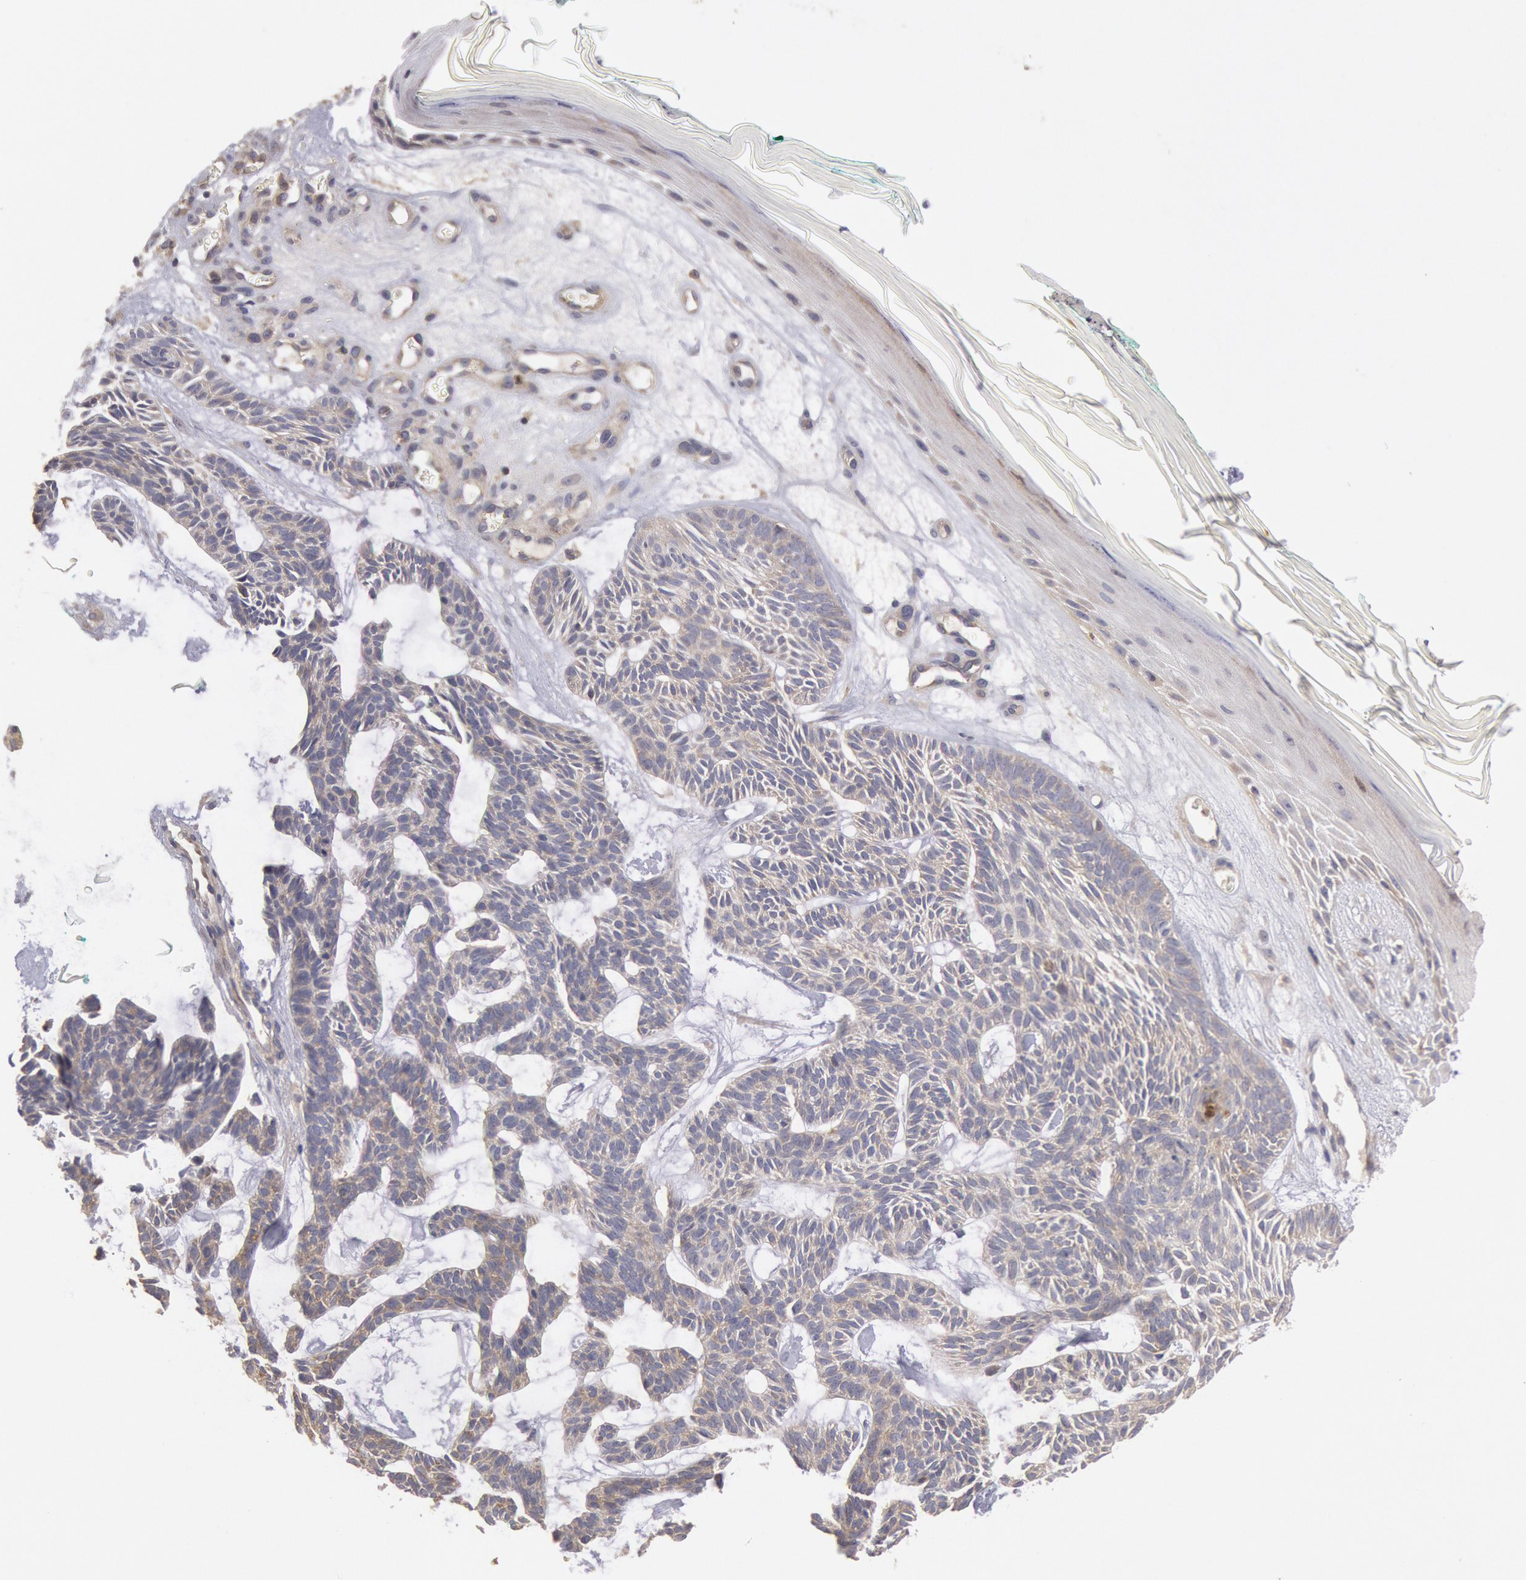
{"staining": {"intensity": "weak", "quantity": ">75%", "location": "cytoplasmic/membranous"}, "tissue": "skin cancer", "cell_type": "Tumor cells", "image_type": "cancer", "snomed": [{"axis": "morphology", "description": "Basal cell carcinoma"}, {"axis": "topography", "description": "Skin"}], "caption": "Human basal cell carcinoma (skin) stained with a protein marker demonstrates weak staining in tumor cells.", "gene": "PIK3R1", "patient": {"sex": "male", "age": 75}}